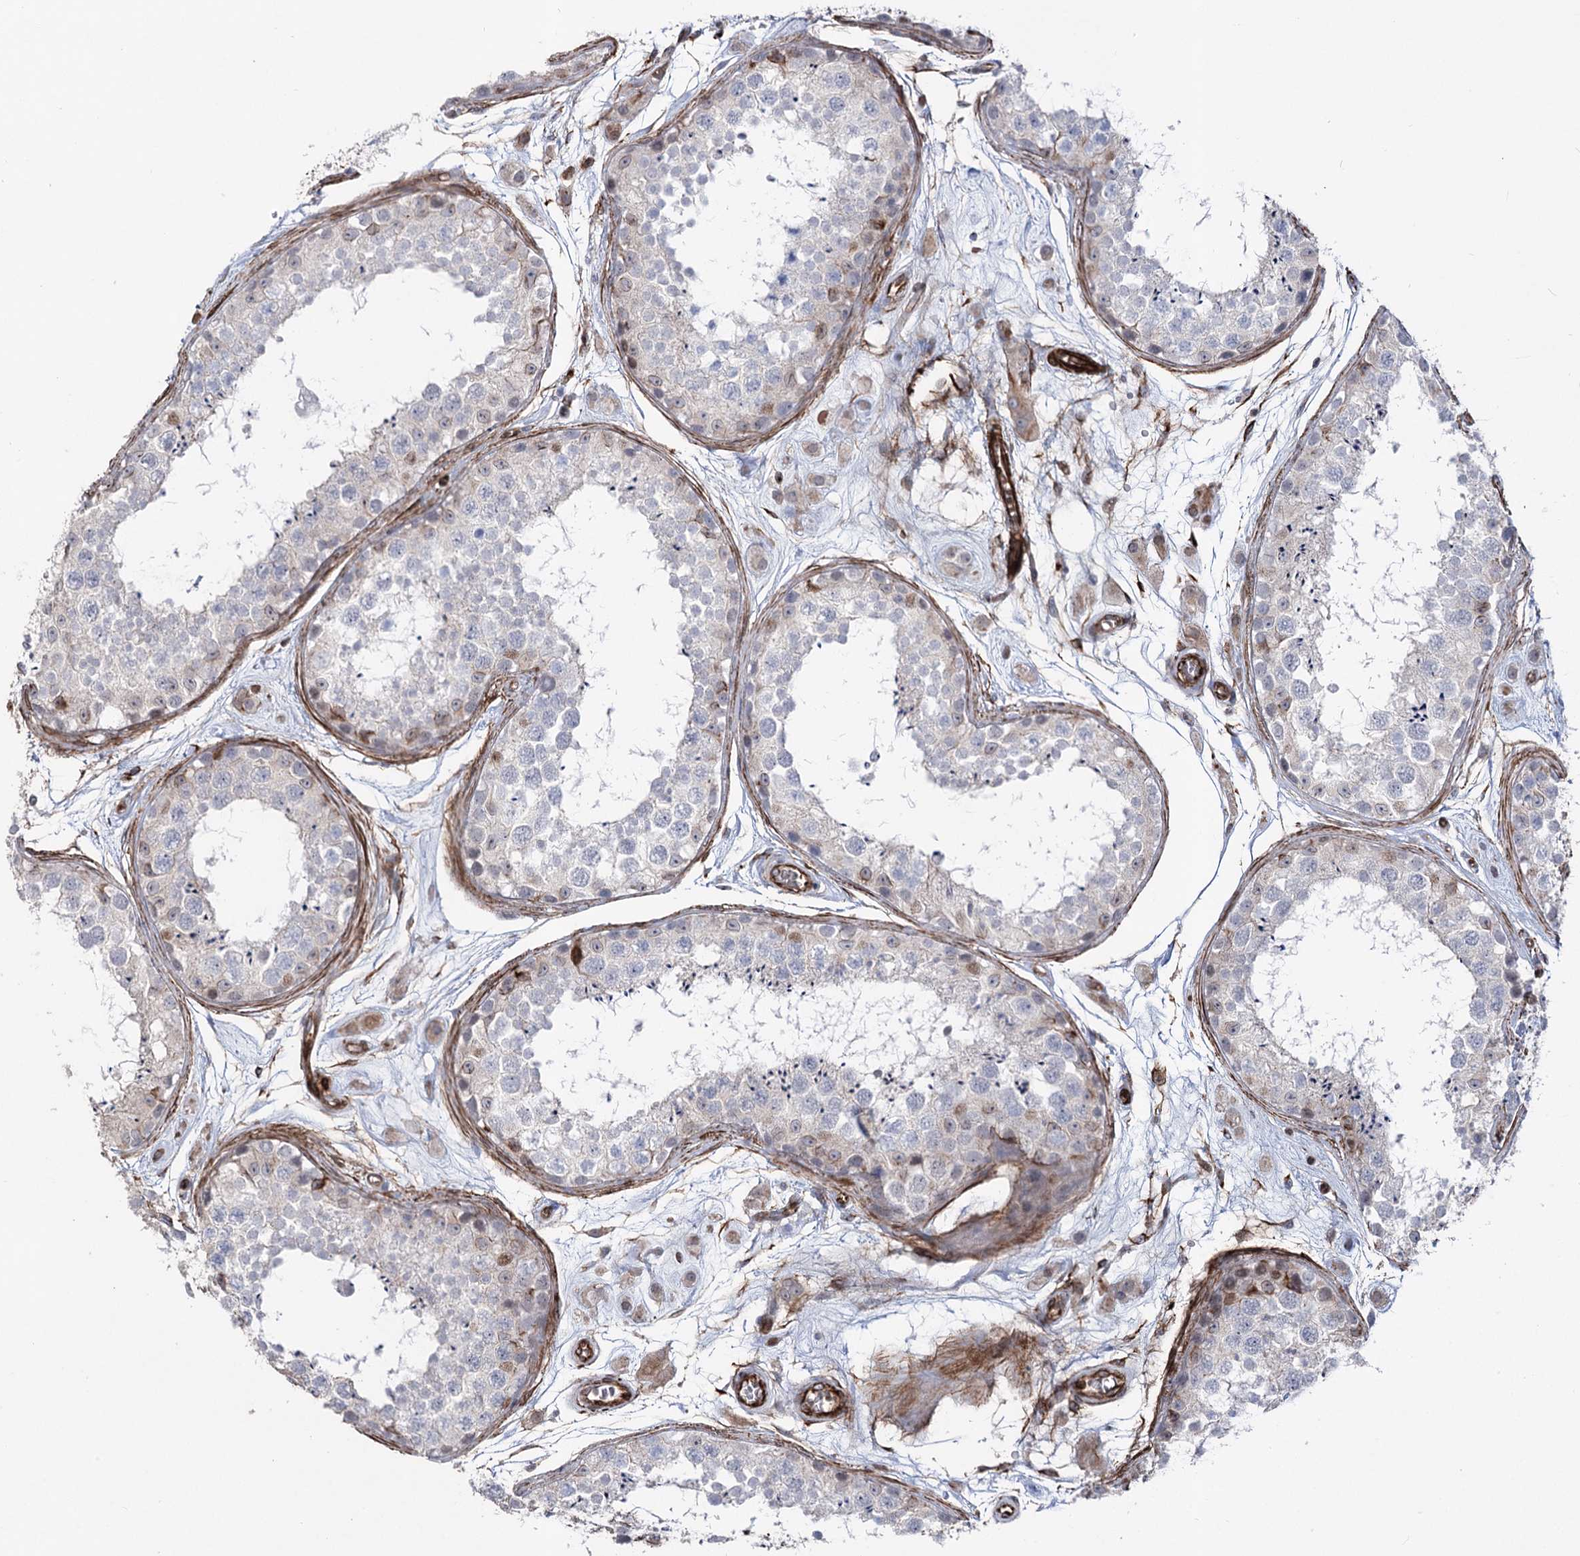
{"staining": {"intensity": "weak", "quantity": "<25%", "location": "nuclear"}, "tissue": "testis", "cell_type": "Cells in seminiferous ducts", "image_type": "normal", "snomed": [{"axis": "morphology", "description": "Normal tissue, NOS"}, {"axis": "topography", "description": "Testis"}], "caption": "DAB immunohistochemical staining of unremarkable testis shows no significant staining in cells in seminiferous ducts. (DAB (3,3'-diaminobenzidine) immunohistochemistry (IHC), high magnification).", "gene": "ARHGAP20", "patient": {"sex": "male", "age": 25}}